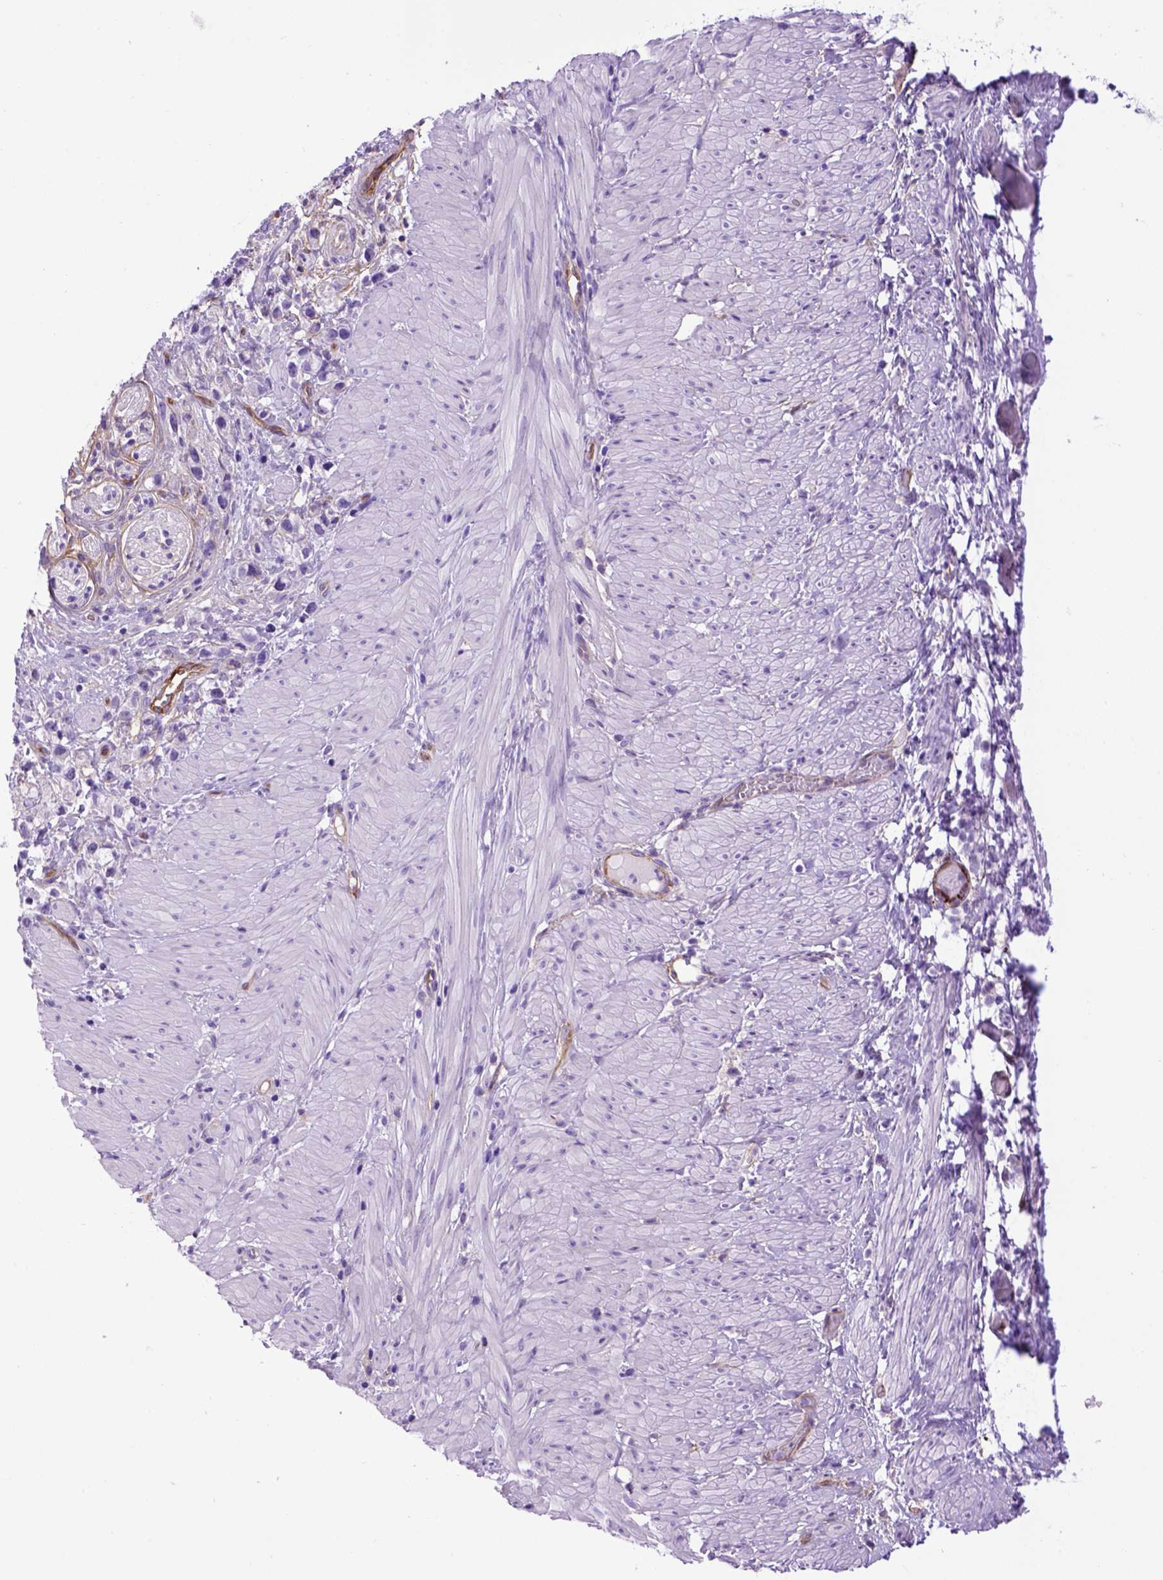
{"staining": {"intensity": "negative", "quantity": "none", "location": "none"}, "tissue": "stomach cancer", "cell_type": "Tumor cells", "image_type": "cancer", "snomed": [{"axis": "morphology", "description": "Adenocarcinoma, NOS"}, {"axis": "topography", "description": "Stomach"}], "caption": "Tumor cells show no significant protein positivity in stomach cancer (adenocarcinoma).", "gene": "ENG", "patient": {"sex": "female", "age": 59}}